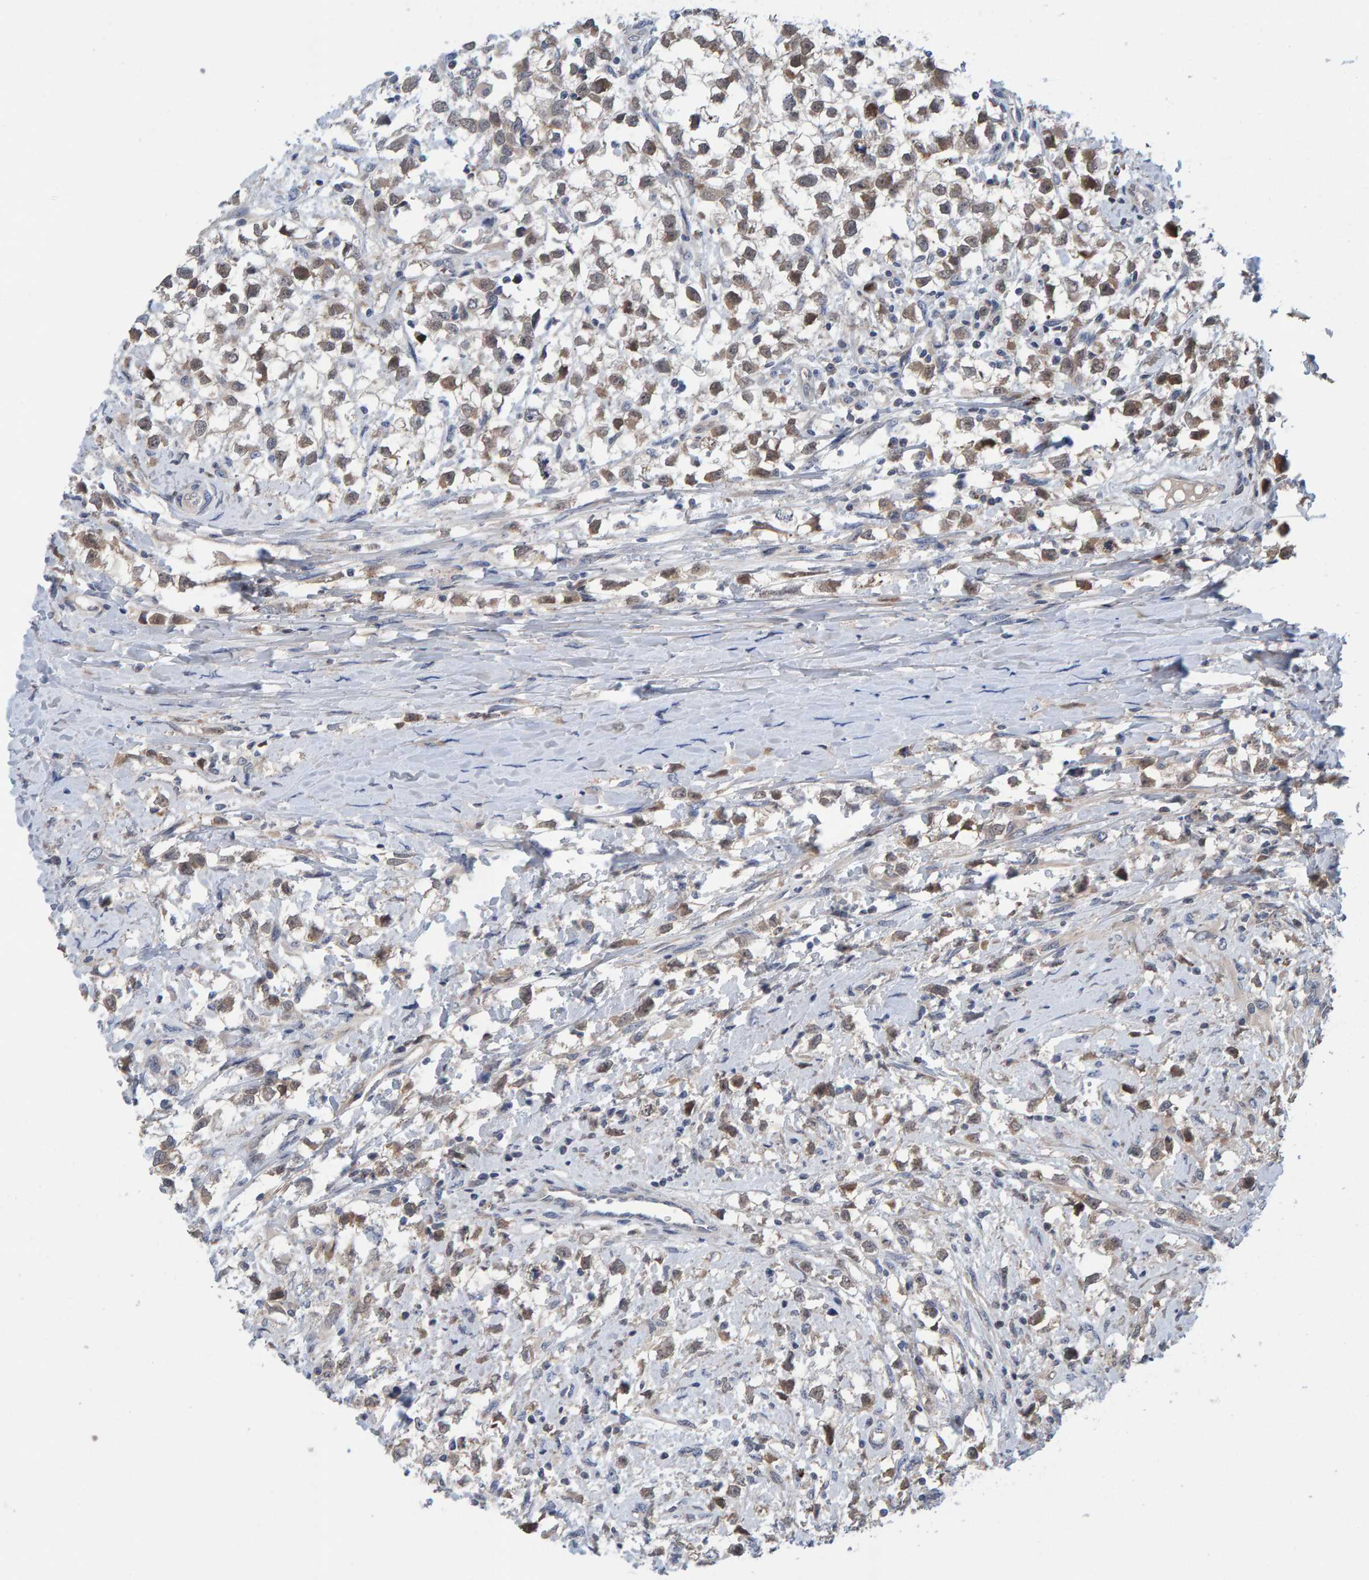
{"staining": {"intensity": "weak", "quantity": "25%-75%", "location": "nuclear"}, "tissue": "testis cancer", "cell_type": "Tumor cells", "image_type": "cancer", "snomed": [{"axis": "morphology", "description": "Seminoma, NOS"}, {"axis": "morphology", "description": "Carcinoma, Embryonal, NOS"}, {"axis": "topography", "description": "Testis"}], "caption": "An immunohistochemistry histopathology image of tumor tissue is shown. Protein staining in brown highlights weak nuclear positivity in embryonal carcinoma (testis) within tumor cells. (DAB (3,3'-diaminobenzidine) = brown stain, brightfield microscopy at high magnification).", "gene": "MFSD6L", "patient": {"sex": "male", "age": 51}}